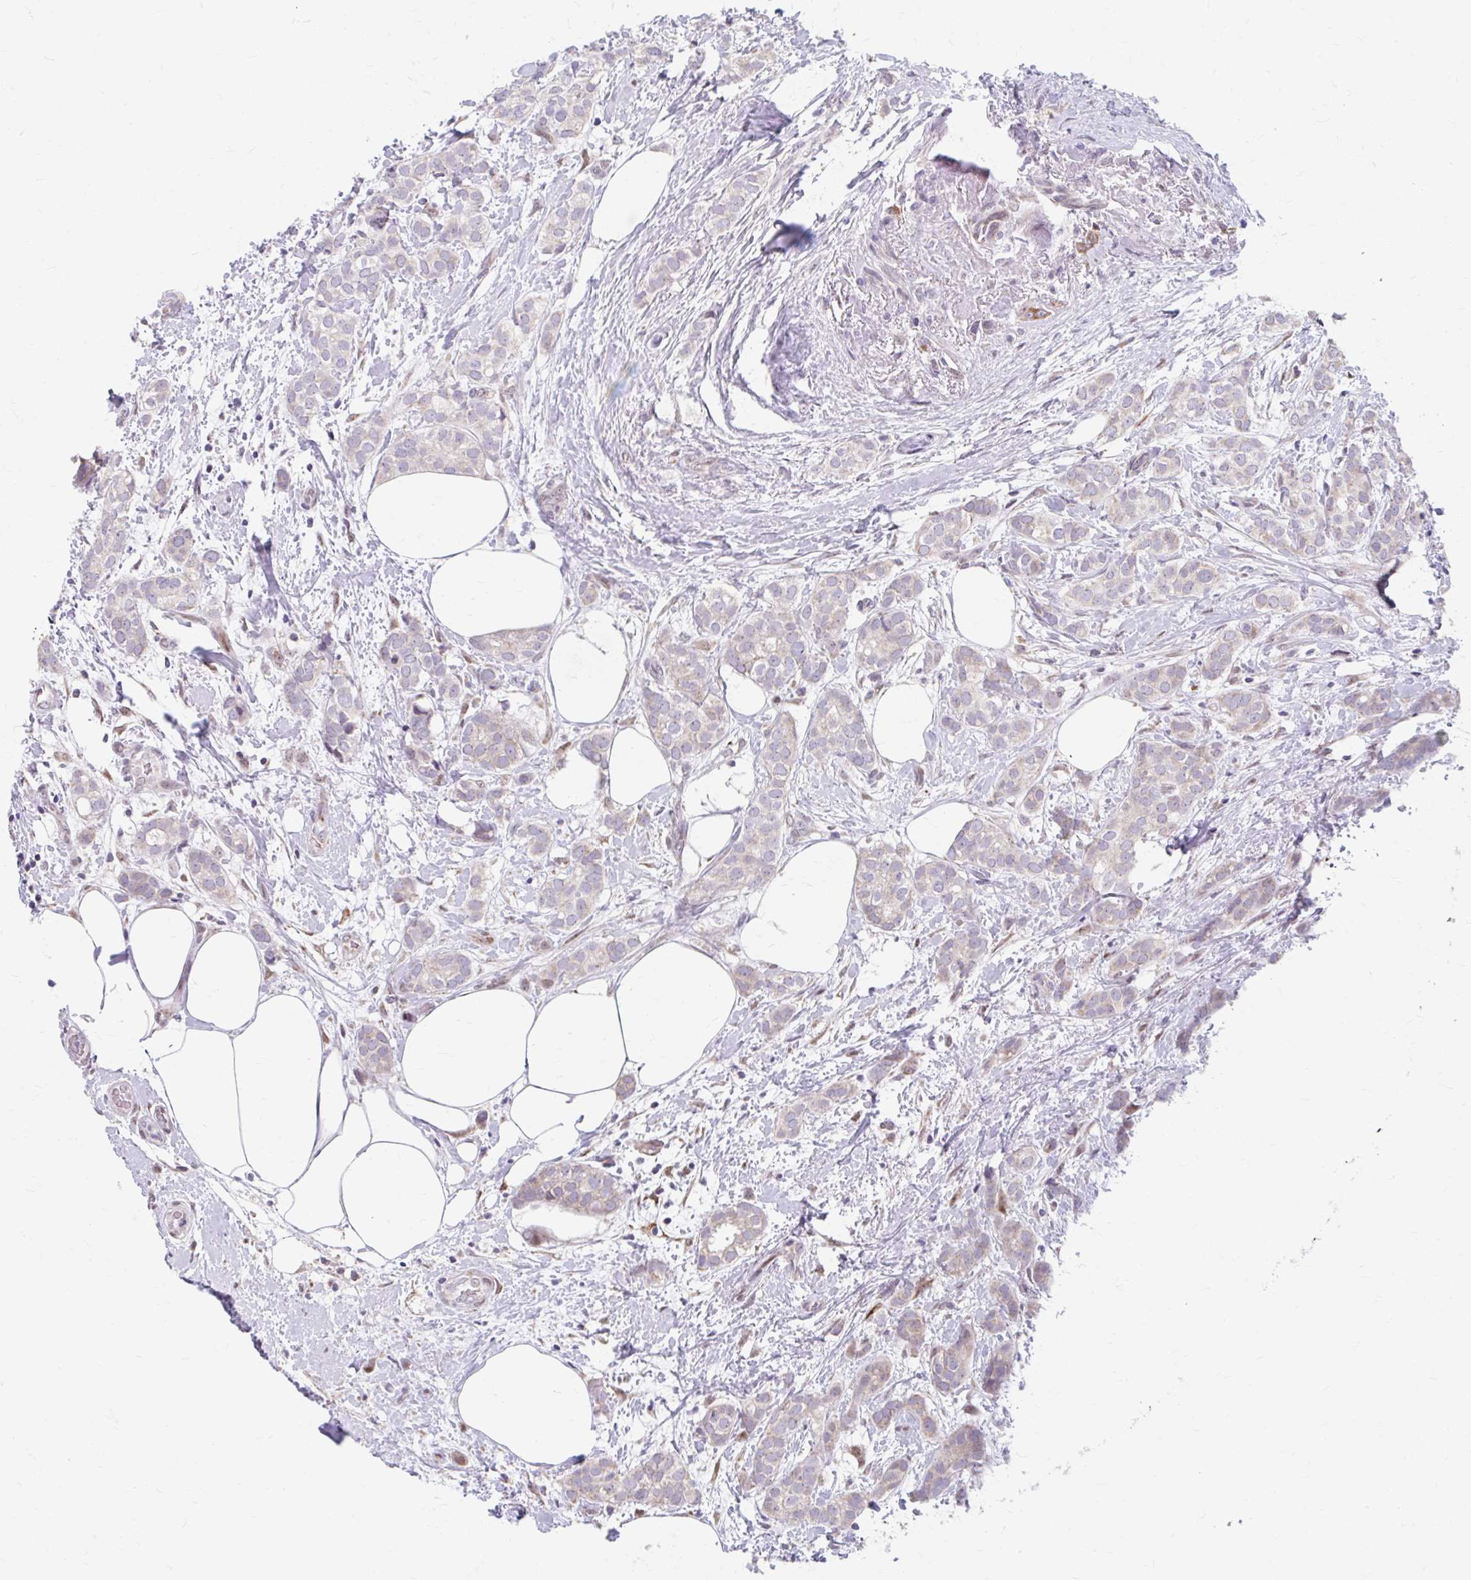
{"staining": {"intensity": "weak", "quantity": "<25%", "location": "cytoplasmic/membranous"}, "tissue": "breast cancer", "cell_type": "Tumor cells", "image_type": "cancer", "snomed": [{"axis": "morphology", "description": "Duct carcinoma"}, {"axis": "topography", "description": "Breast"}], "caption": "This is an IHC histopathology image of human breast cancer (intraductal carcinoma). There is no positivity in tumor cells.", "gene": "BEAN1", "patient": {"sex": "female", "age": 73}}